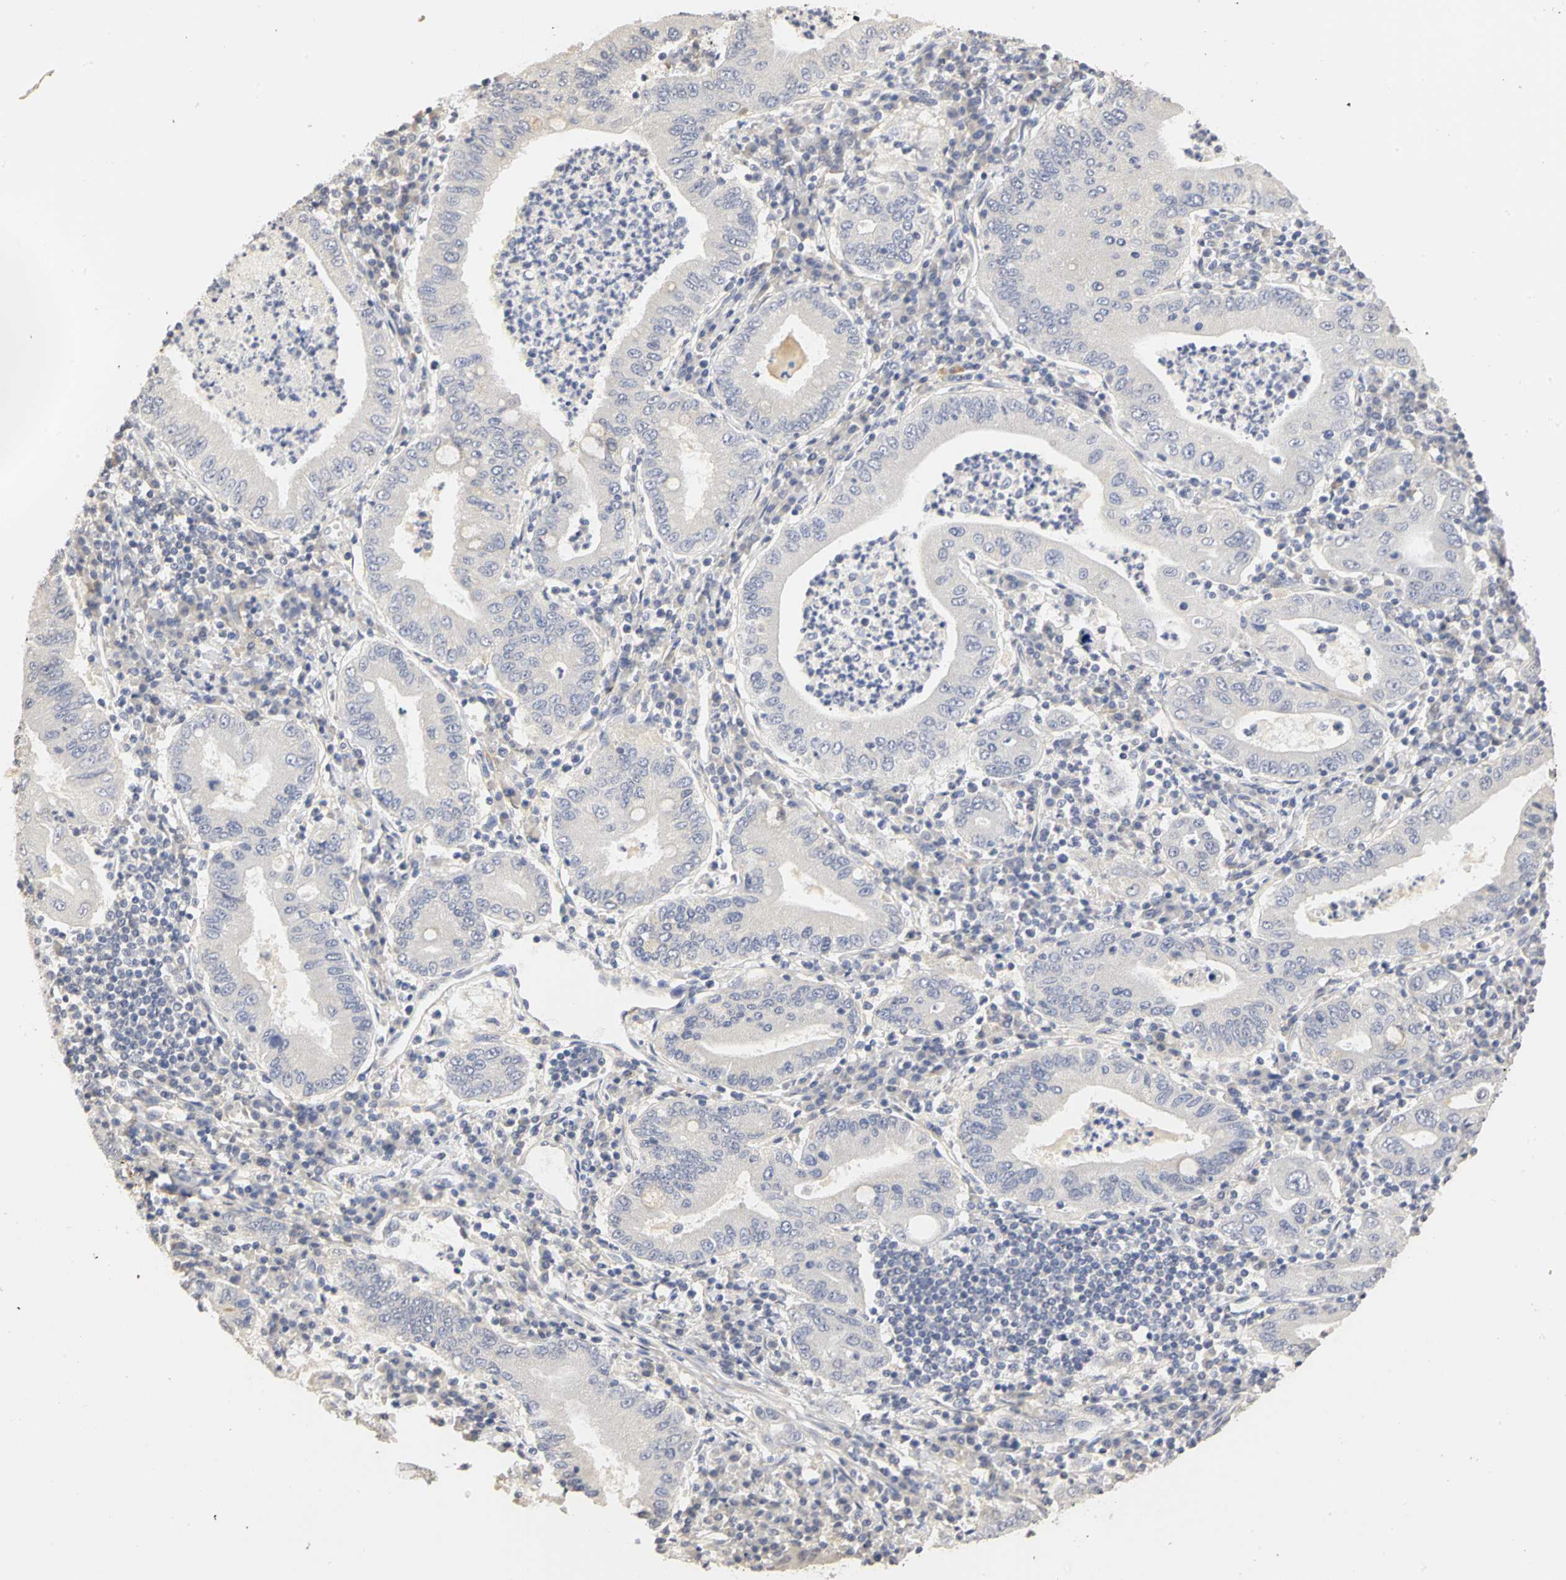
{"staining": {"intensity": "negative", "quantity": "none", "location": "none"}, "tissue": "stomach cancer", "cell_type": "Tumor cells", "image_type": "cancer", "snomed": [{"axis": "morphology", "description": "Normal tissue, NOS"}, {"axis": "morphology", "description": "Adenocarcinoma, NOS"}, {"axis": "topography", "description": "Esophagus"}, {"axis": "topography", "description": "Stomach, upper"}, {"axis": "topography", "description": "Peripheral nerve tissue"}], "caption": "A histopathology image of stomach cancer stained for a protein shows no brown staining in tumor cells.", "gene": "PGR", "patient": {"sex": "male", "age": 62}}